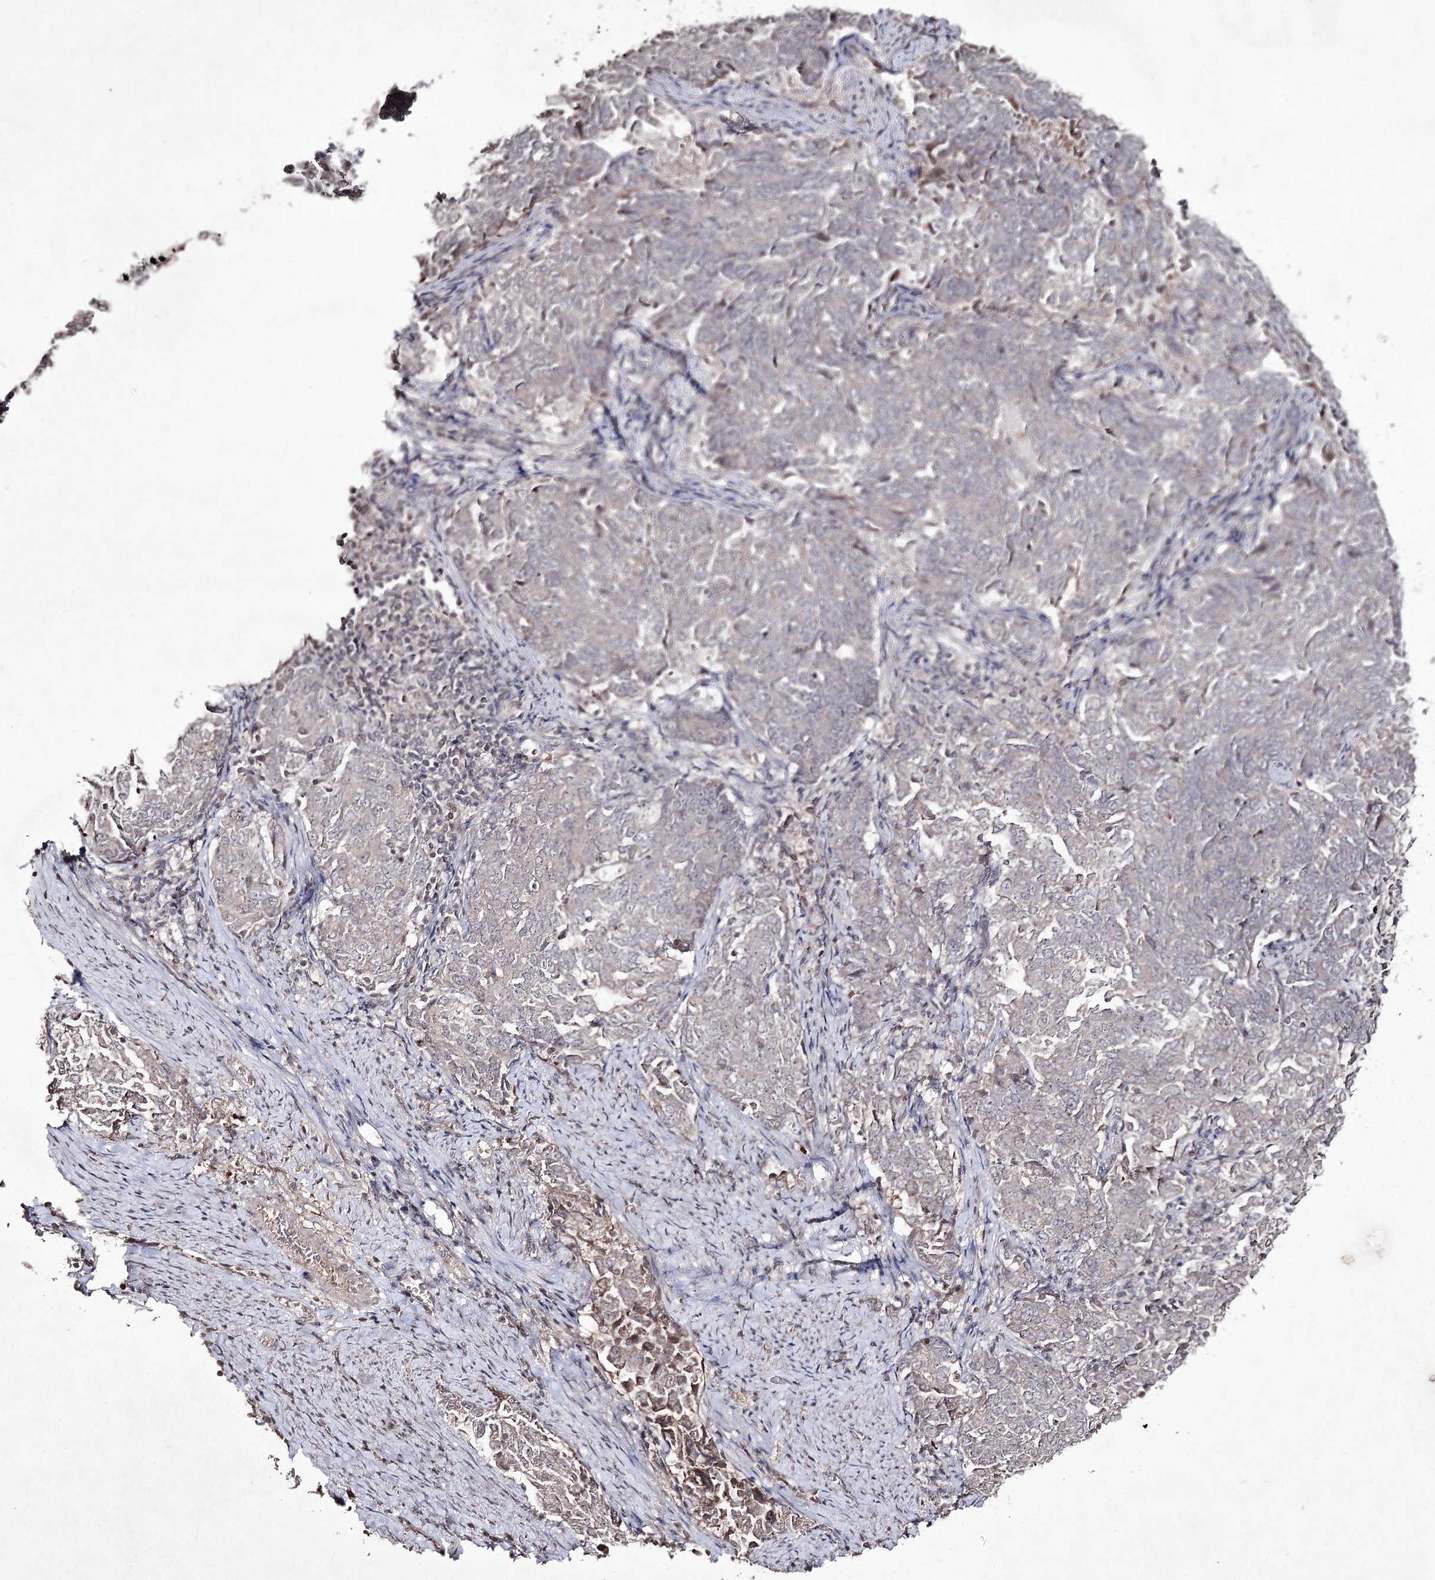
{"staining": {"intensity": "negative", "quantity": "none", "location": "none"}, "tissue": "endometrial cancer", "cell_type": "Tumor cells", "image_type": "cancer", "snomed": [{"axis": "morphology", "description": "Adenocarcinoma, NOS"}, {"axis": "topography", "description": "Endometrium"}], "caption": "IHC histopathology image of neoplastic tissue: human endometrial cancer (adenocarcinoma) stained with DAB demonstrates no significant protein positivity in tumor cells.", "gene": "SYNGR3", "patient": {"sex": "female", "age": 80}}